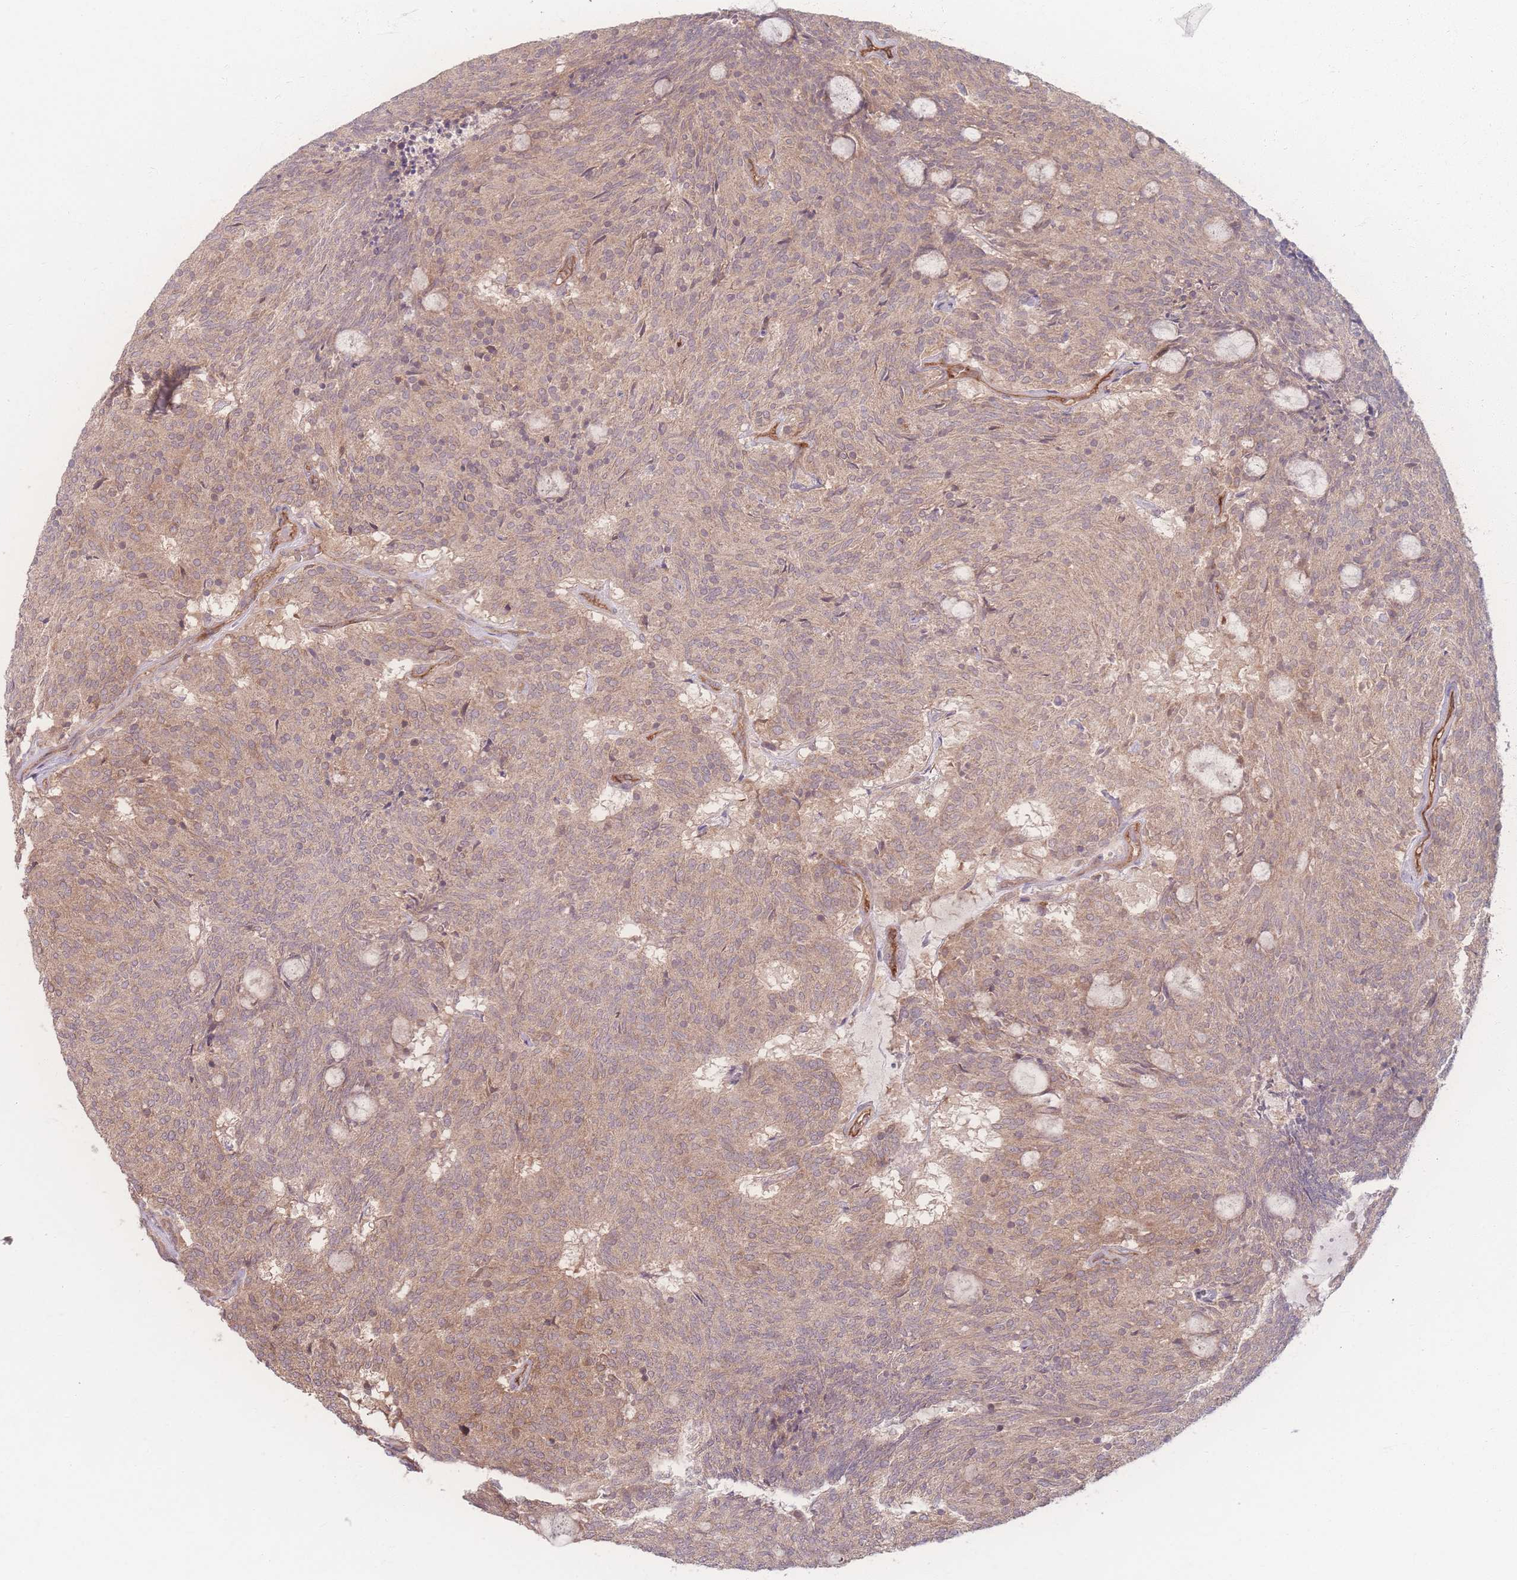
{"staining": {"intensity": "moderate", "quantity": "25%-75%", "location": "cytoplasmic/membranous"}, "tissue": "carcinoid", "cell_type": "Tumor cells", "image_type": "cancer", "snomed": [{"axis": "morphology", "description": "Carcinoid, malignant, NOS"}, {"axis": "topography", "description": "Pancreas"}], "caption": "This is an image of IHC staining of carcinoid (malignant), which shows moderate staining in the cytoplasmic/membranous of tumor cells.", "gene": "INSR", "patient": {"sex": "female", "age": 54}}